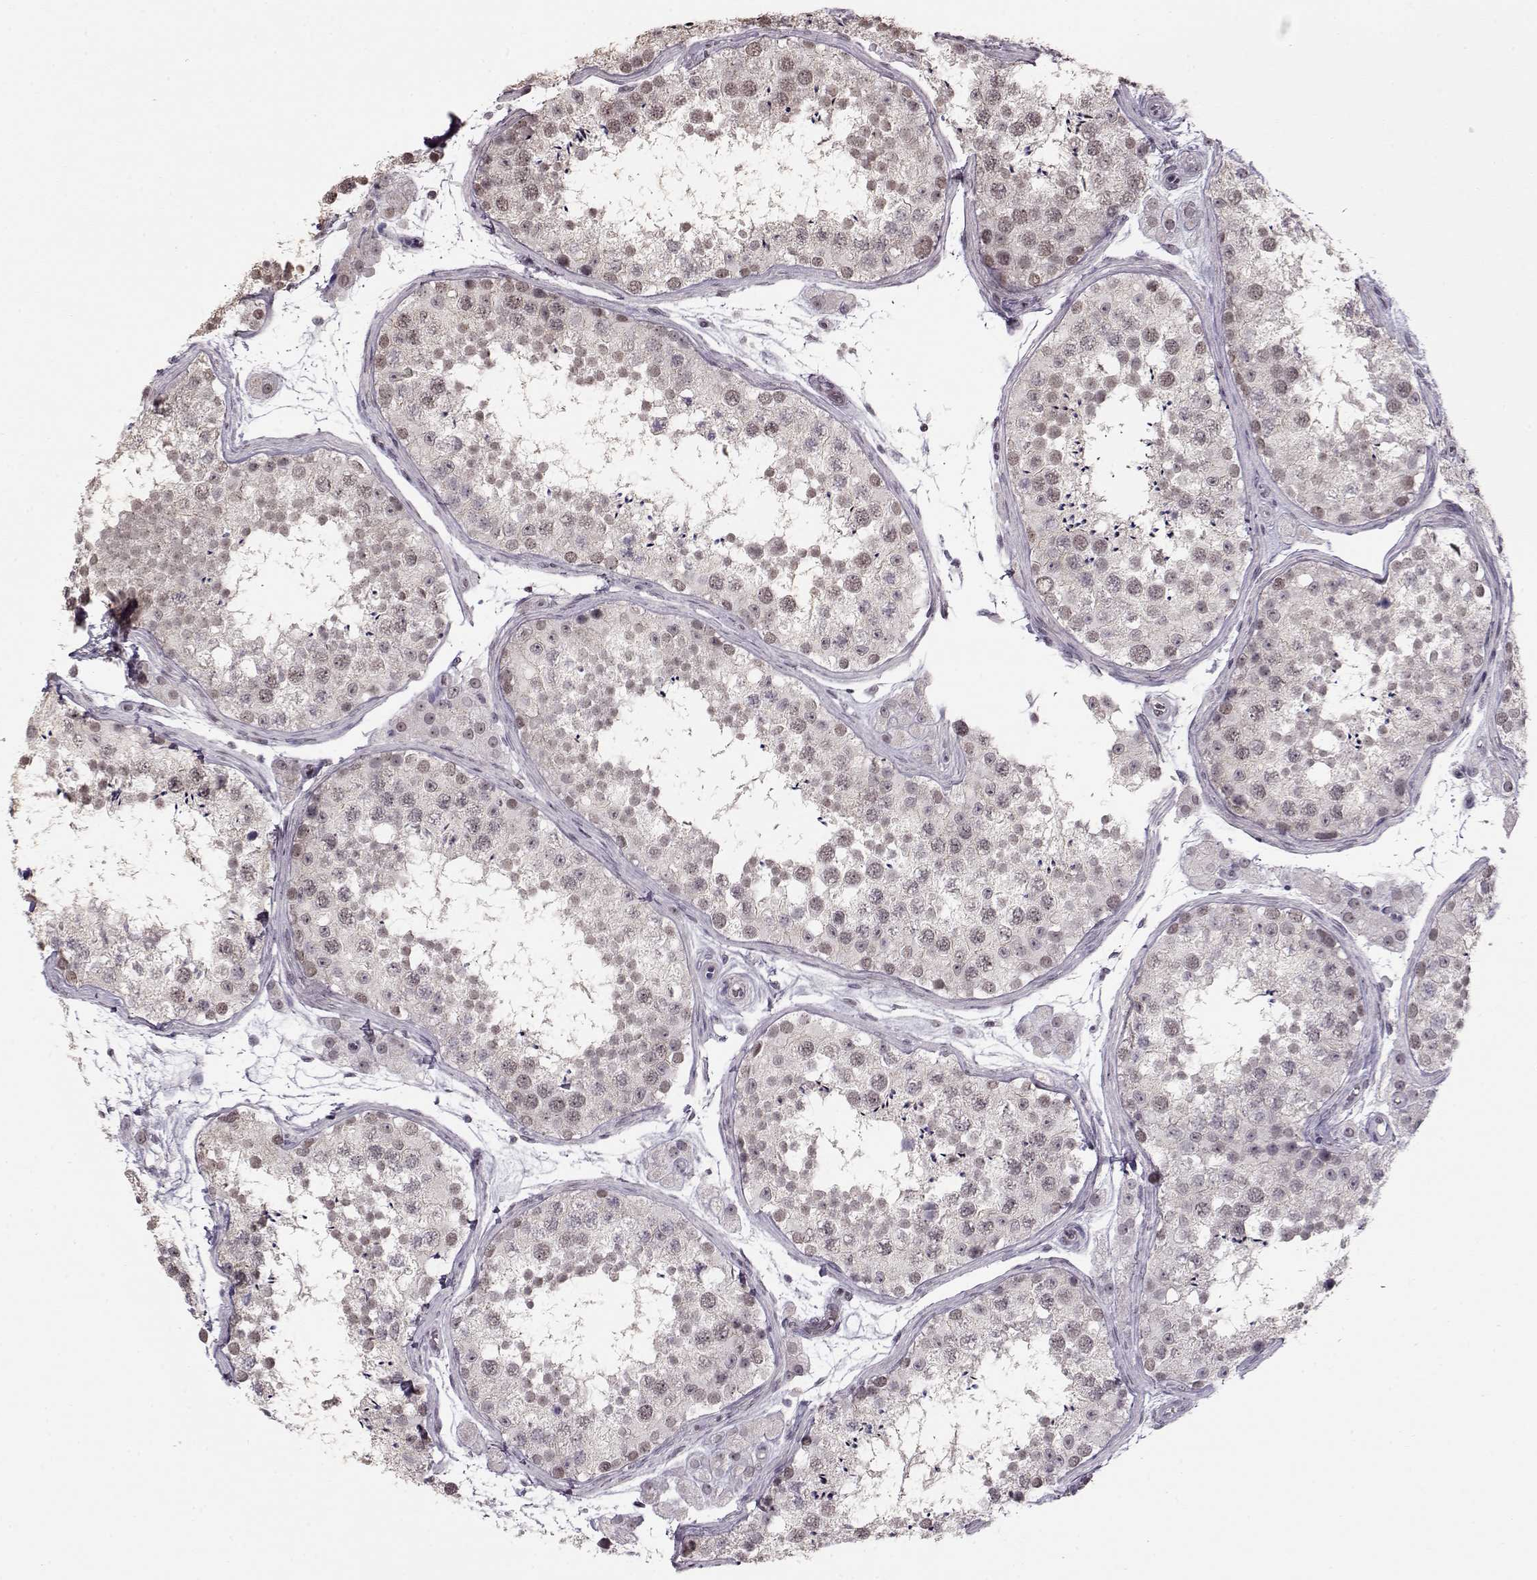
{"staining": {"intensity": "weak", "quantity": "<25%", "location": "nuclear"}, "tissue": "testis", "cell_type": "Cells in seminiferous ducts", "image_type": "normal", "snomed": [{"axis": "morphology", "description": "Normal tissue, NOS"}, {"axis": "topography", "description": "Testis"}], "caption": "IHC micrograph of unremarkable testis: testis stained with DAB exhibits no significant protein positivity in cells in seminiferous ducts. (Brightfield microscopy of DAB (3,3'-diaminobenzidine) IHC at high magnification).", "gene": "PCP4", "patient": {"sex": "male", "age": 41}}